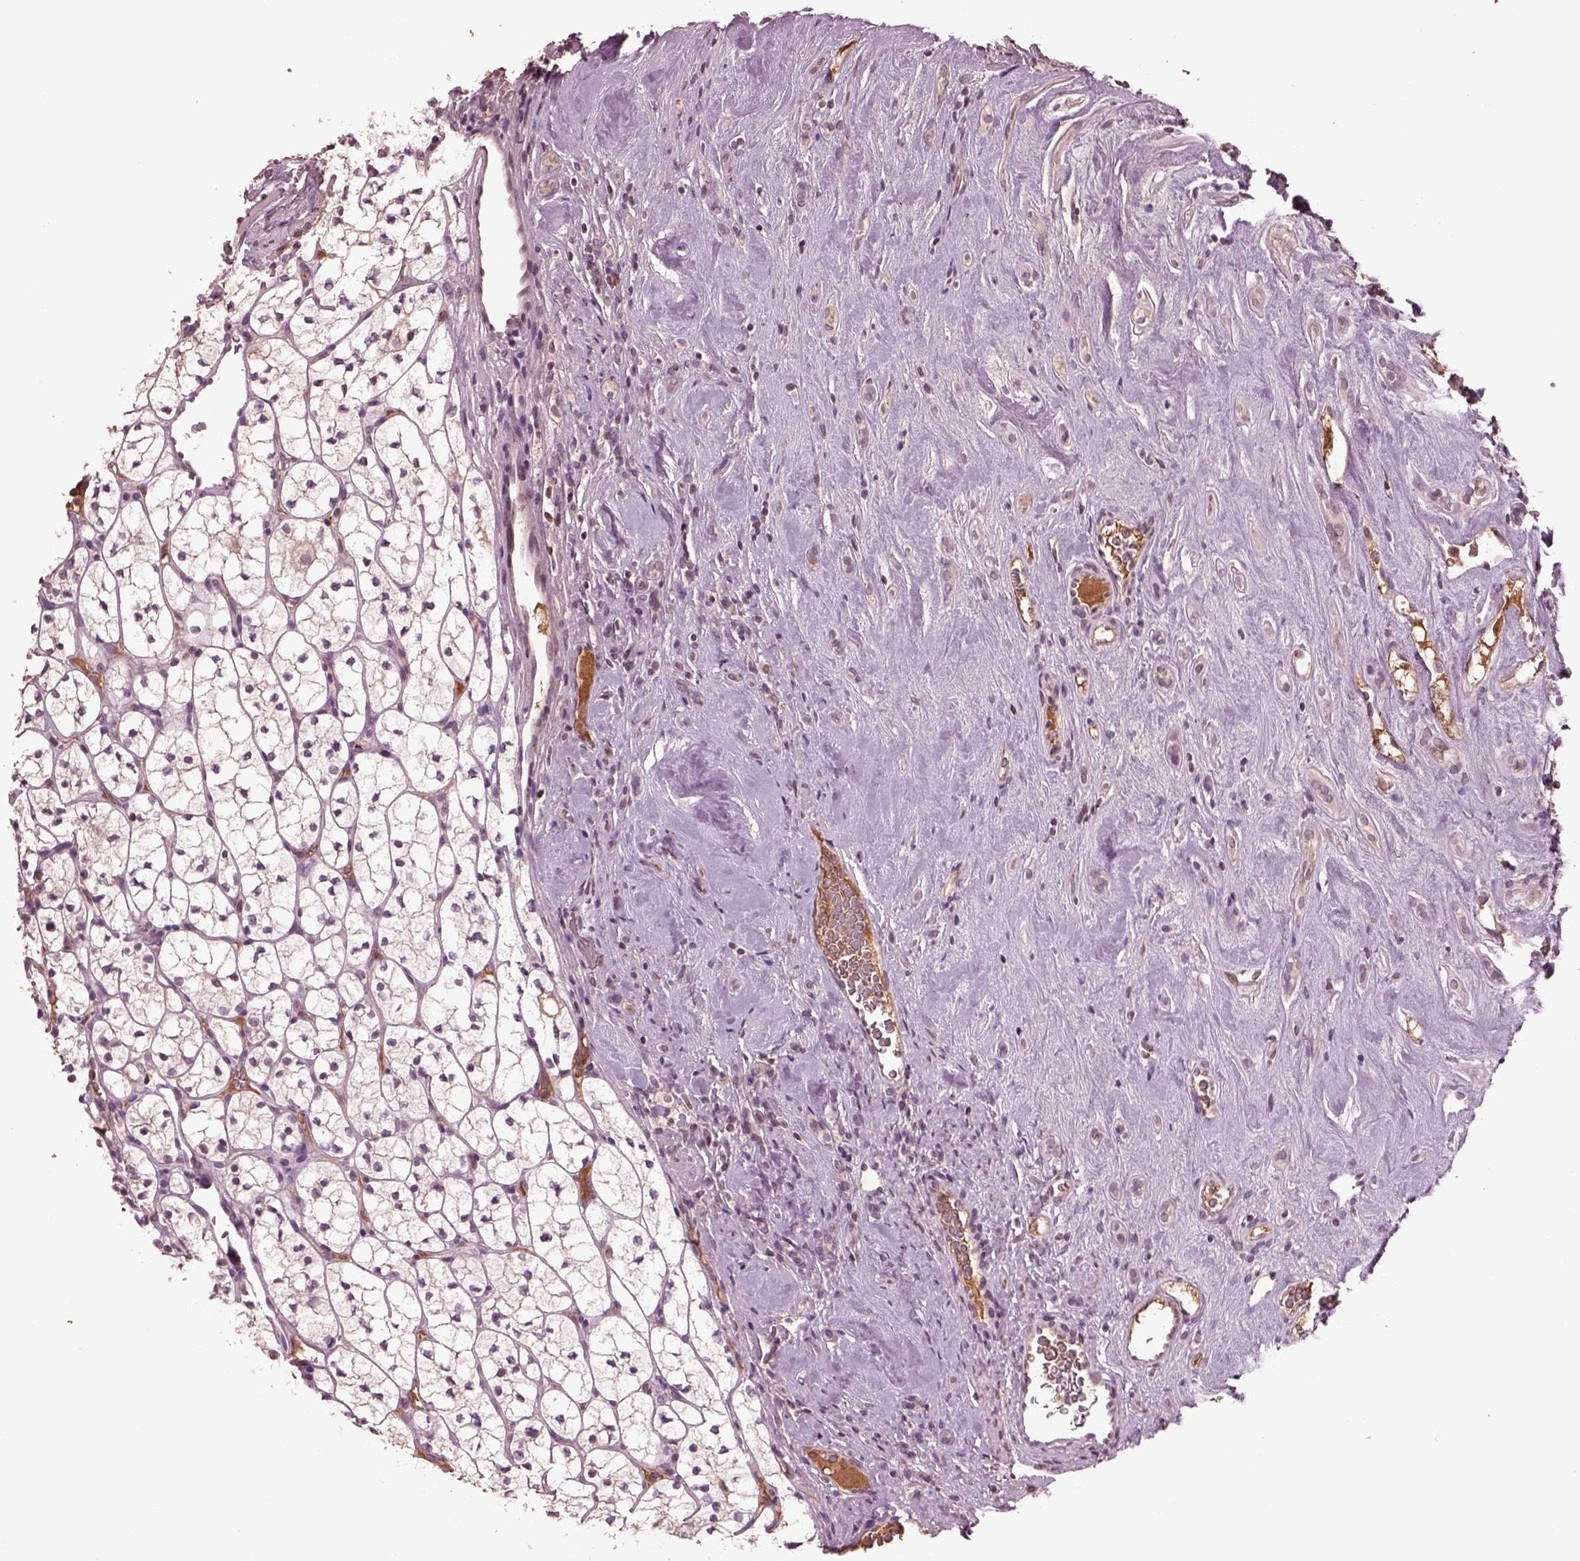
{"staining": {"intensity": "negative", "quantity": "none", "location": "none"}, "tissue": "renal cancer", "cell_type": "Tumor cells", "image_type": "cancer", "snomed": [{"axis": "morphology", "description": "Adenocarcinoma, NOS"}, {"axis": "topography", "description": "Kidney"}], "caption": "This image is of adenocarcinoma (renal) stained with immunohistochemistry (IHC) to label a protein in brown with the nuclei are counter-stained blue. There is no expression in tumor cells.", "gene": "PTX4", "patient": {"sex": "female", "age": 89}}